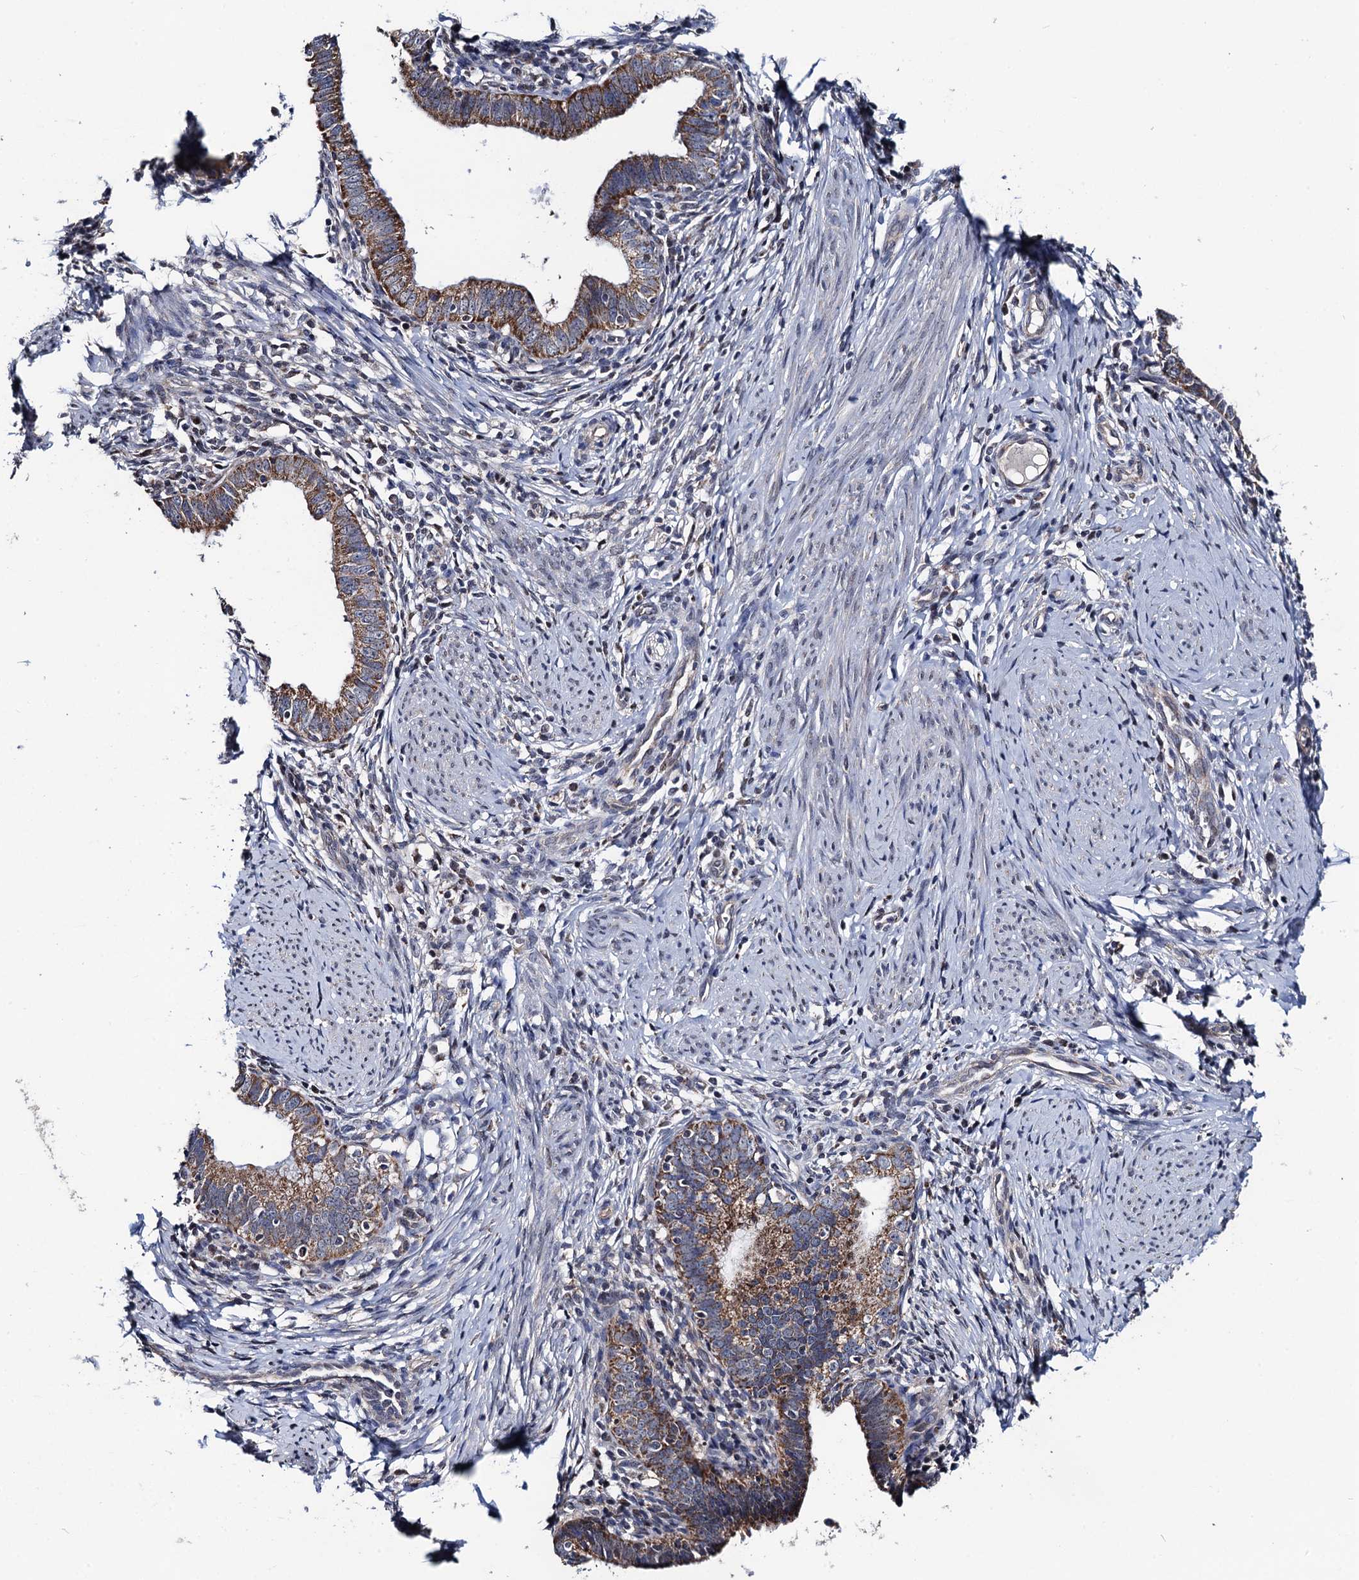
{"staining": {"intensity": "moderate", "quantity": ">75%", "location": "cytoplasmic/membranous"}, "tissue": "cervical cancer", "cell_type": "Tumor cells", "image_type": "cancer", "snomed": [{"axis": "morphology", "description": "Adenocarcinoma, NOS"}, {"axis": "topography", "description": "Cervix"}], "caption": "There is medium levels of moderate cytoplasmic/membranous positivity in tumor cells of adenocarcinoma (cervical), as demonstrated by immunohistochemical staining (brown color).", "gene": "PTCD3", "patient": {"sex": "female", "age": 36}}